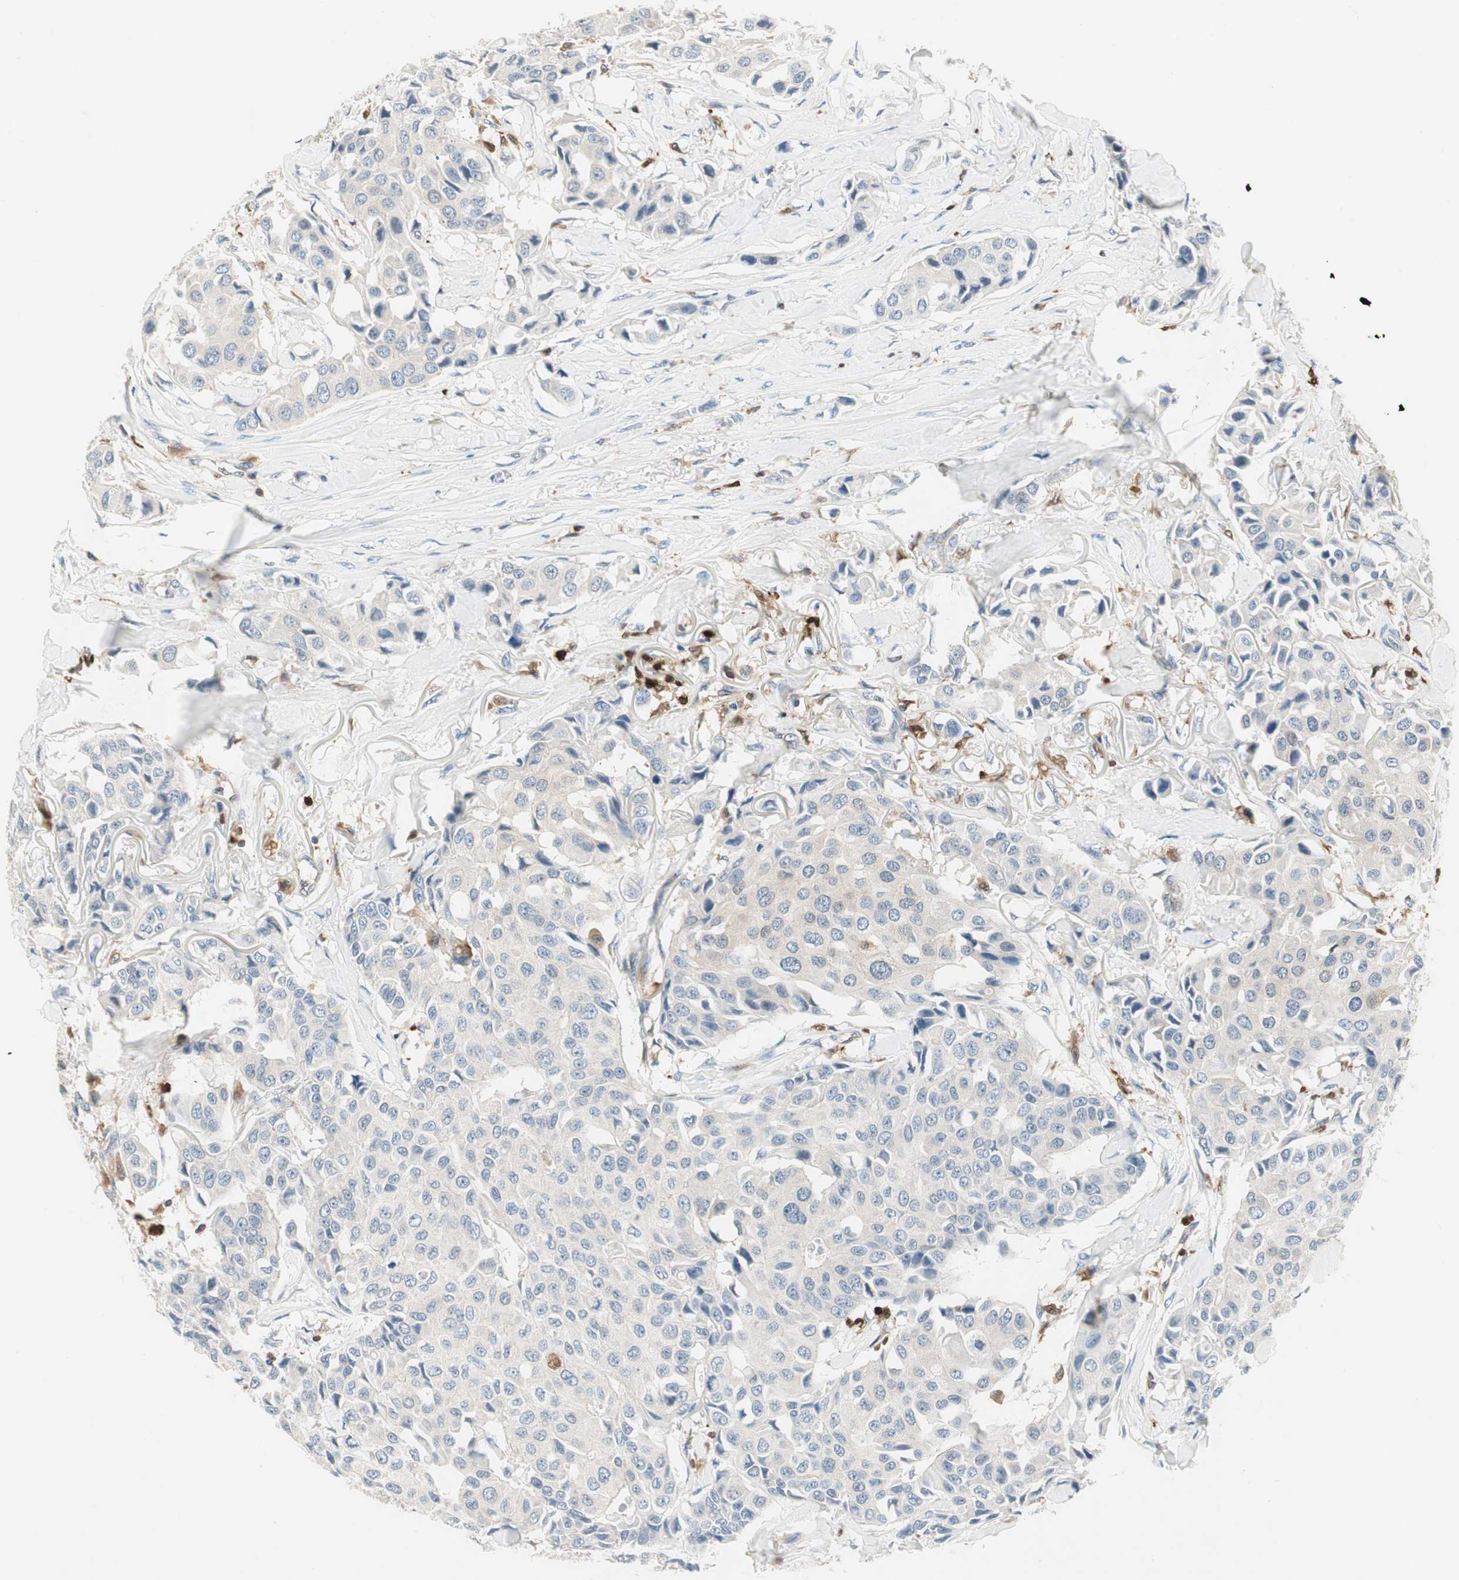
{"staining": {"intensity": "negative", "quantity": "none", "location": "none"}, "tissue": "breast cancer", "cell_type": "Tumor cells", "image_type": "cancer", "snomed": [{"axis": "morphology", "description": "Duct carcinoma"}, {"axis": "topography", "description": "Breast"}], "caption": "IHC photomicrograph of neoplastic tissue: human breast intraductal carcinoma stained with DAB (3,3'-diaminobenzidine) displays no significant protein positivity in tumor cells.", "gene": "COTL1", "patient": {"sex": "female", "age": 80}}